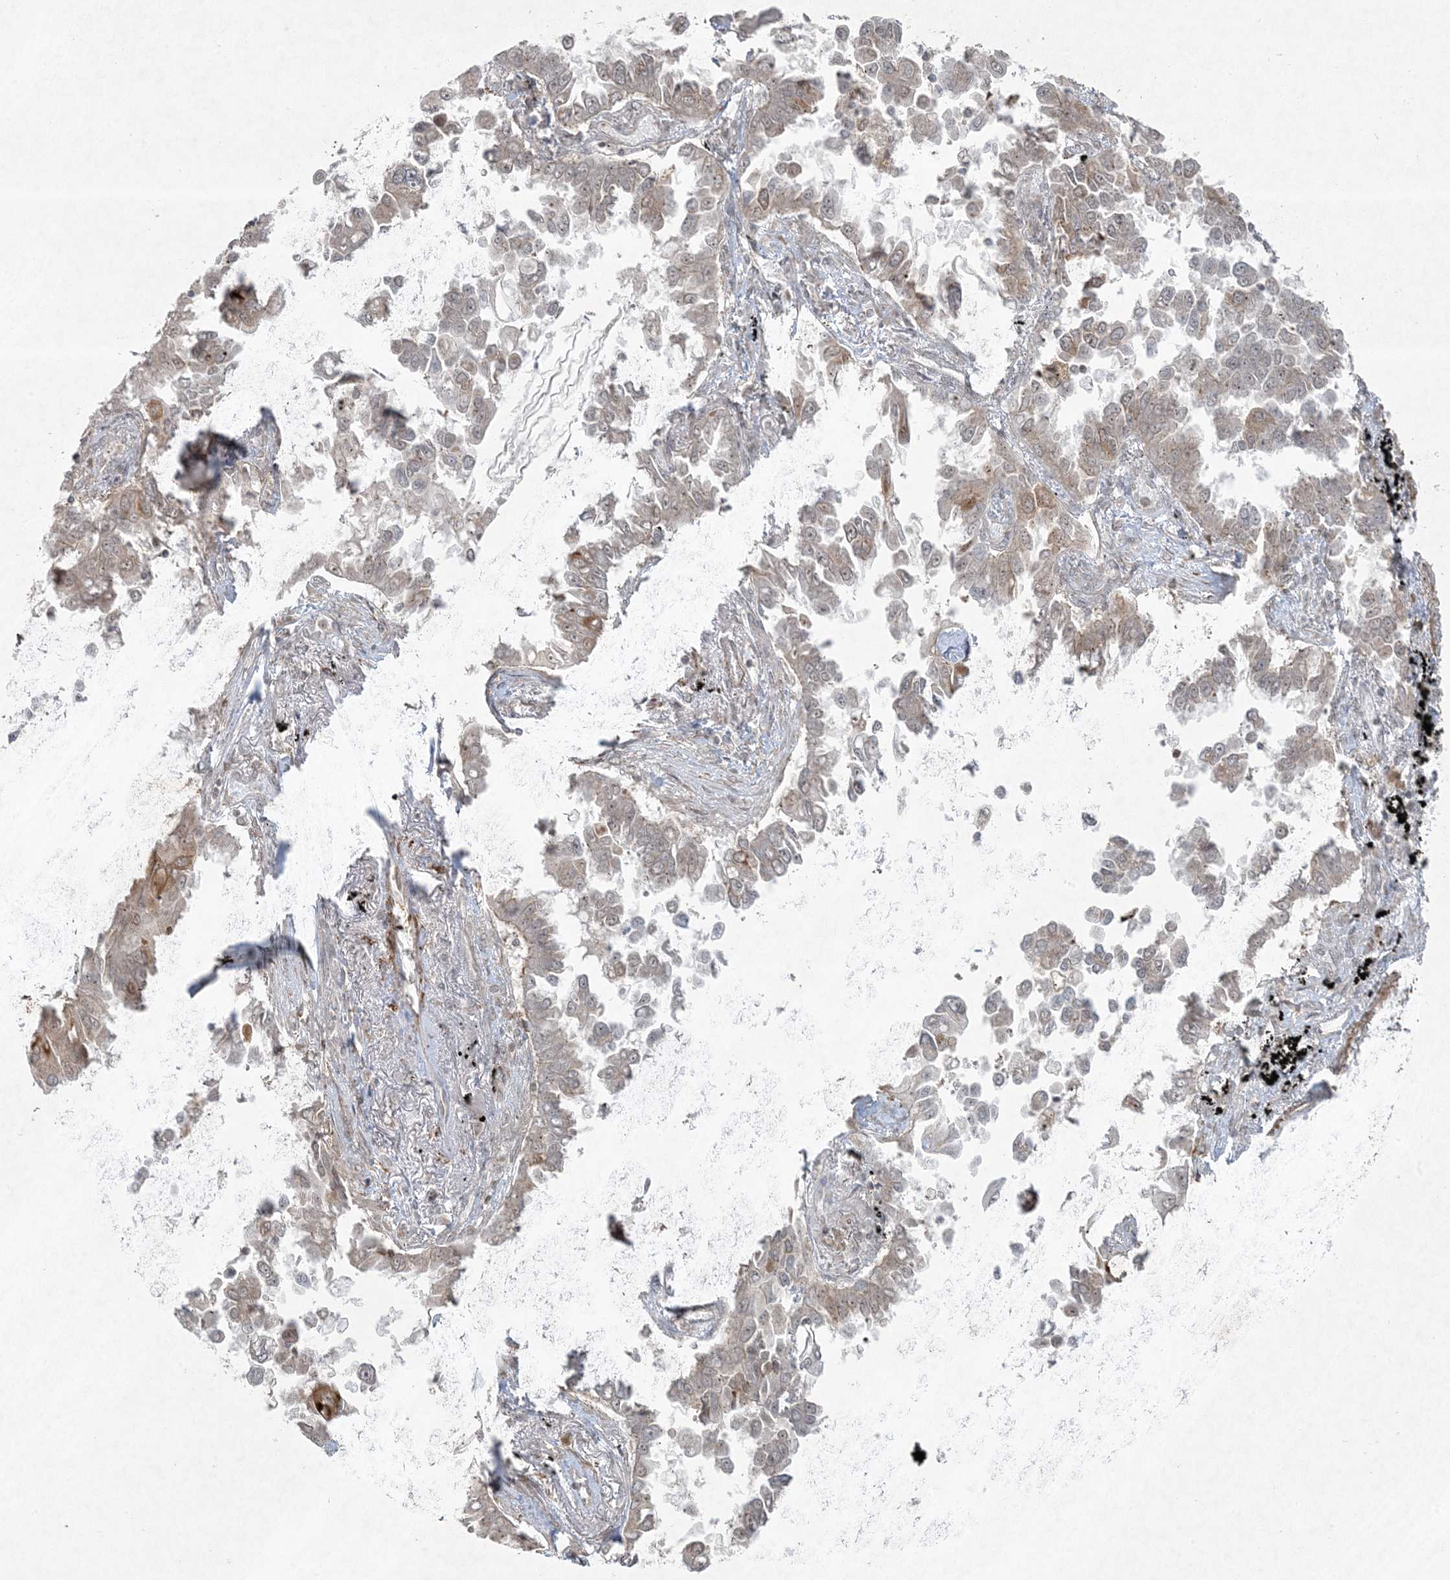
{"staining": {"intensity": "moderate", "quantity": "<25%", "location": "cytoplasmic/membranous"}, "tissue": "lung cancer", "cell_type": "Tumor cells", "image_type": "cancer", "snomed": [{"axis": "morphology", "description": "Adenocarcinoma, NOS"}, {"axis": "topography", "description": "Lung"}], "caption": "Immunohistochemistry (DAB) staining of lung cancer (adenocarcinoma) shows moderate cytoplasmic/membranous protein expression in about <25% of tumor cells.", "gene": "ZNF263", "patient": {"sex": "female", "age": 67}}